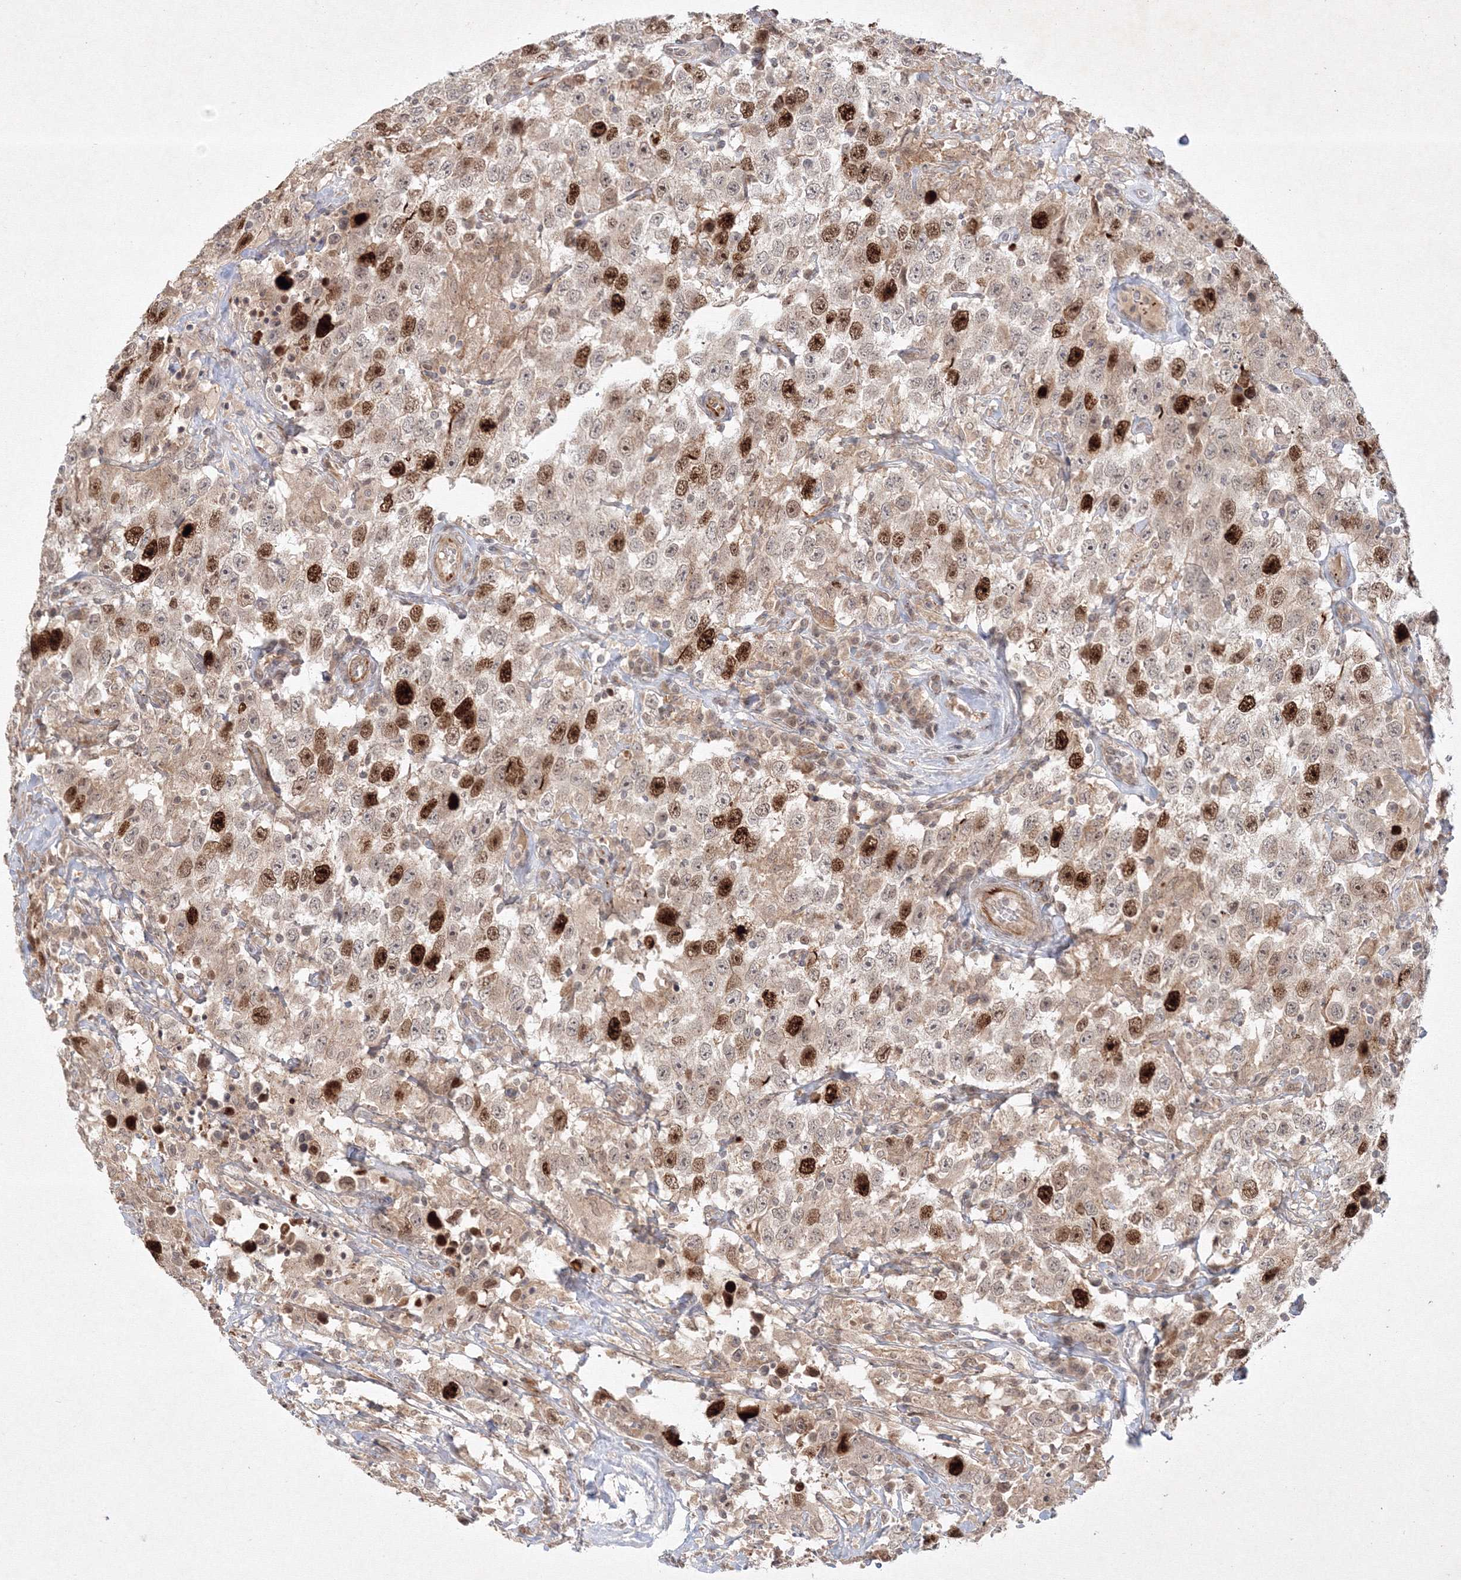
{"staining": {"intensity": "strong", "quantity": "25%-75%", "location": "nuclear"}, "tissue": "testis cancer", "cell_type": "Tumor cells", "image_type": "cancer", "snomed": [{"axis": "morphology", "description": "Seminoma, NOS"}, {"axis": "topography", "description": "Testis"}], "caption": "Testis seminoma was stained to show a protein in brown. There is high levels of strong nuclear expression in approximately 25%-75% of tumor cells.", "gene": "KIF20A", "patient": {"sex": "male", "age": 41}}